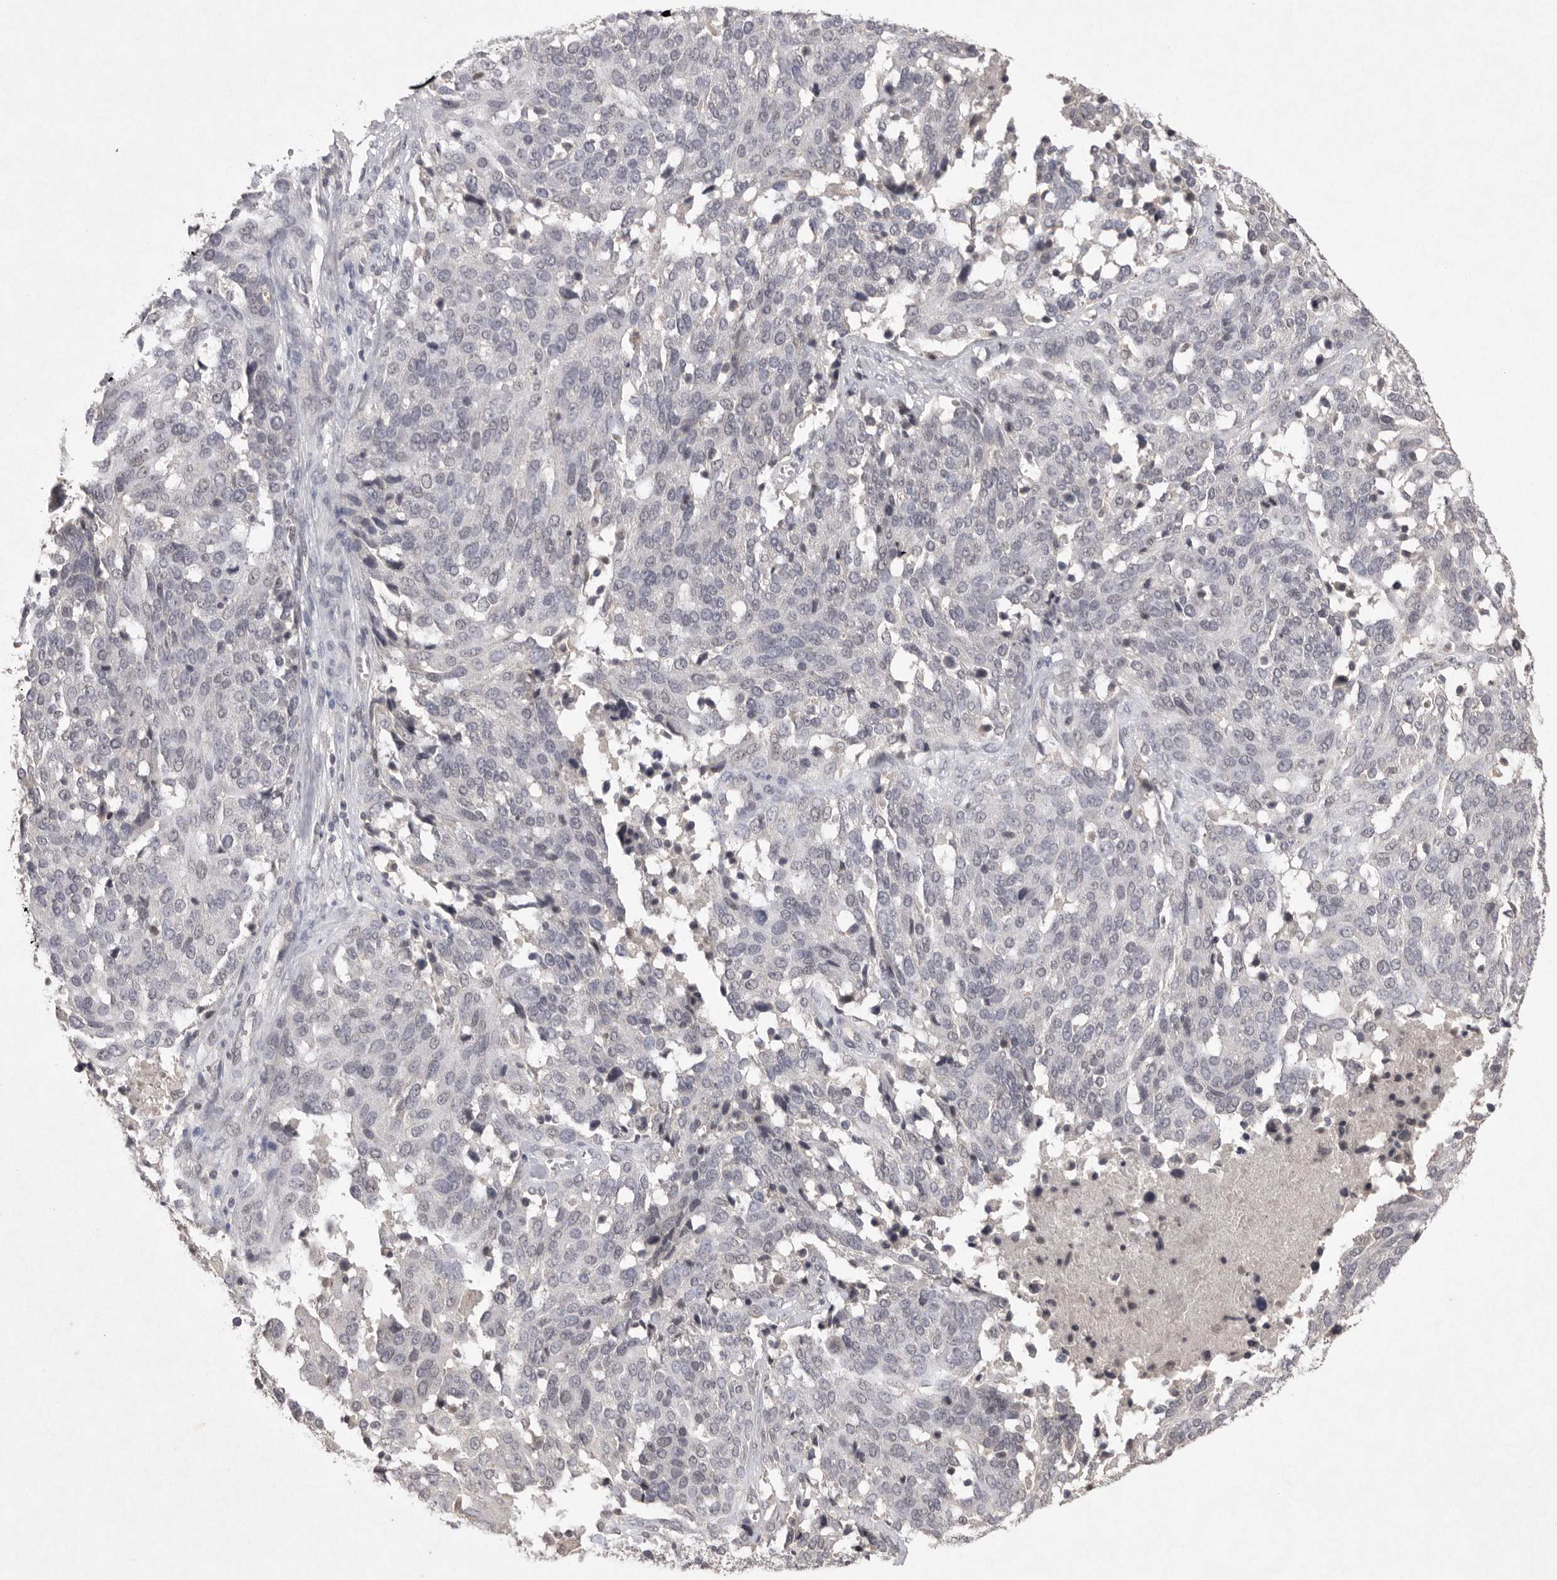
{"staining": {"intensity": "negative", "quantity": "none", "location": "none"}, "tissue": "ovarian cancer", "cell_type": "Tumor cells", "image_type": "cancer", "snomed": [{"axis": "morphology", "description": "Cystadenocarcinoma, serous, NOS"}, {"axis": "topography", "description": "Ovary"}], "caption": "Human ovarian serous cystadenocarcinoma stained for a protein using IHC shows no positivity in tumor cells.", "gene": "APLNR", "patient": {"sex": "female", "age": 44}}